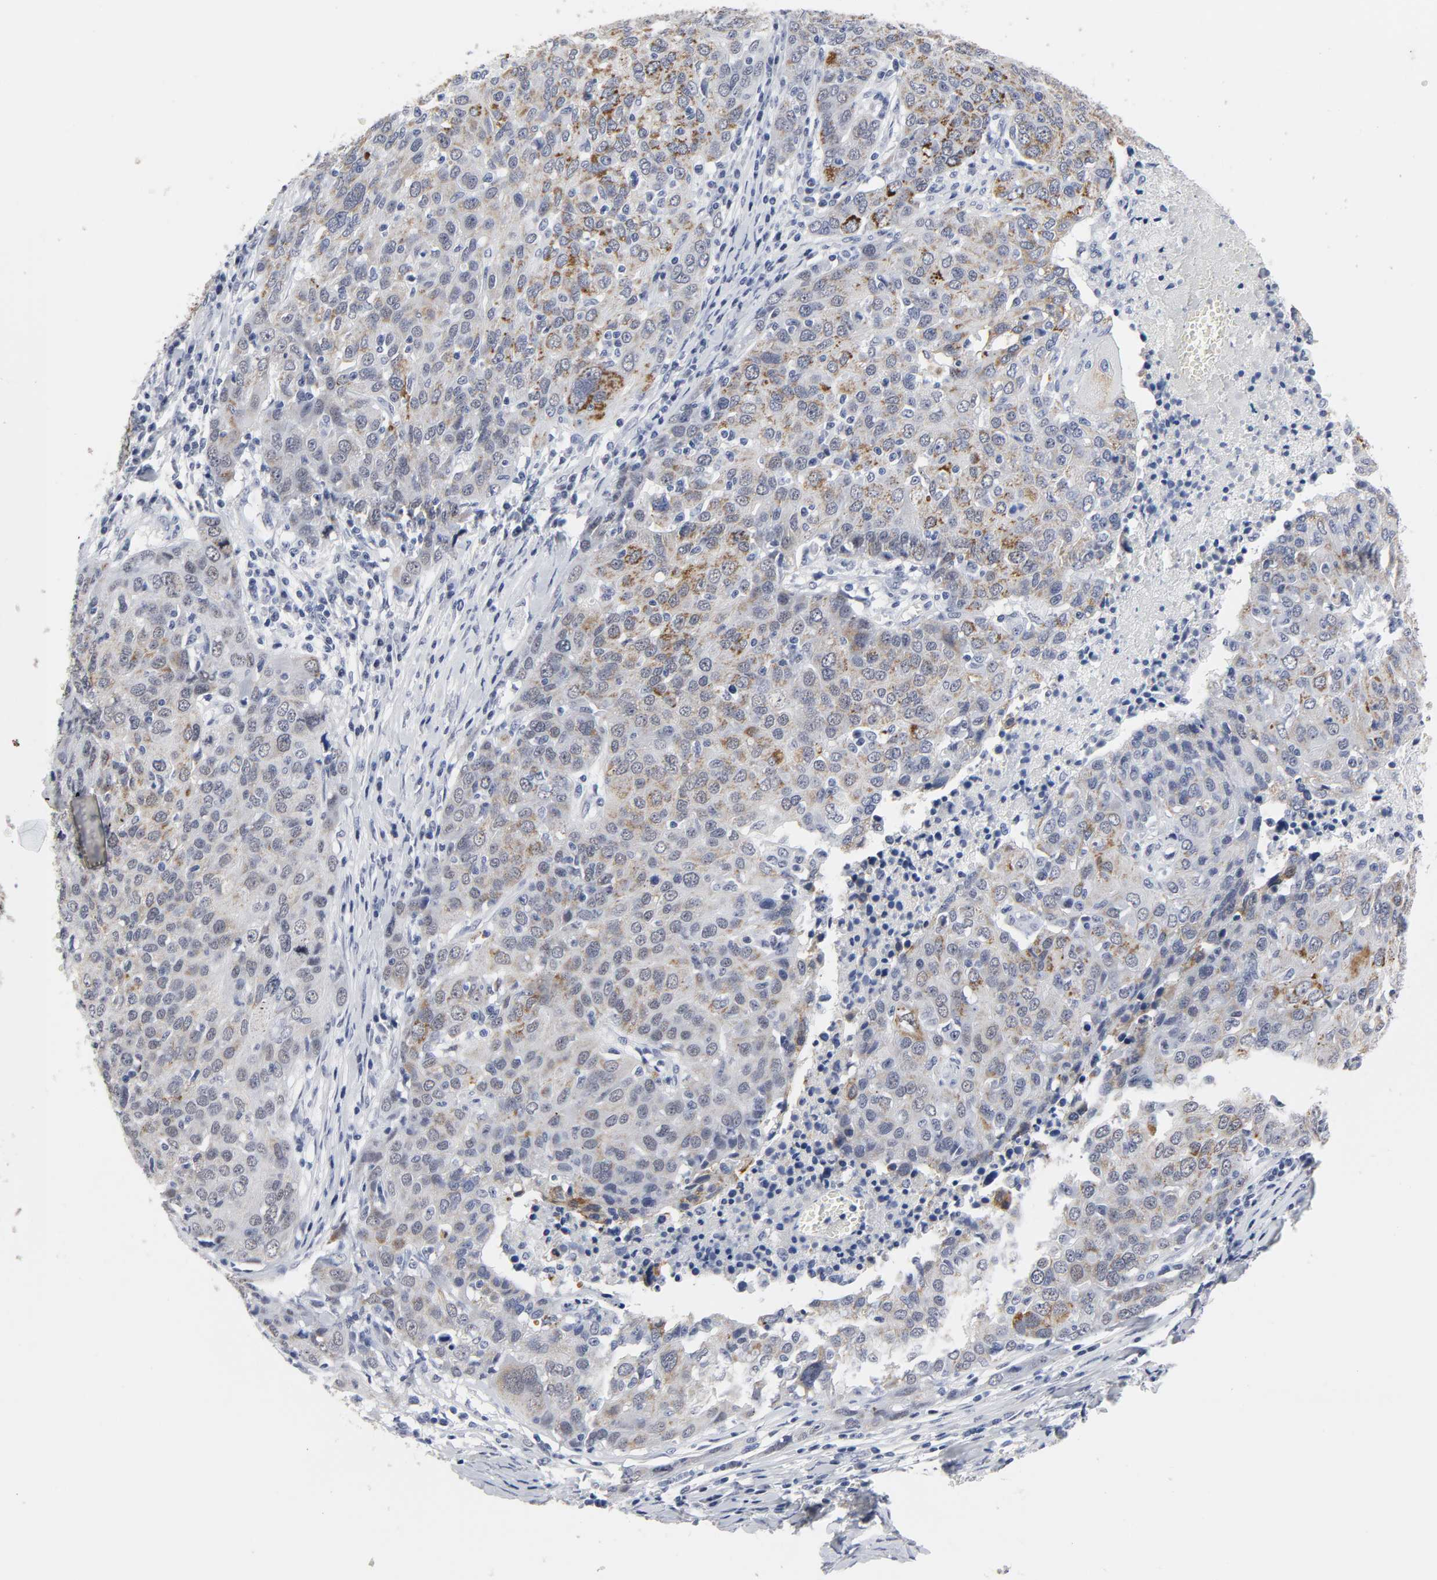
{"staining": {"intensity": "moderate", "quantity": ">75%", "location": "cytoplasmic/membranous"}, "tissue": "ovarian cancer", "cell_type": "Tumor cells", "image_type": "cancer", "snomed": [{"axis": "morphology", "description": "Carcinoma, endometroid"}, {"axis": "topography", "description": "Ovary"}], "caption": "Immunohistochemistry image of neoplastic tissue: ovarian endometroid carcinoma stained using immunohistochemistry (IHC) demonstrates medium levels of moderate protein expression localized specifically in the cytoplasmic/membranous of tumor cells, appearing as a cytoplasmic/membranous brown color.", "gene": "GRHL2", "patient": {"sex": "female", "age": 50}}